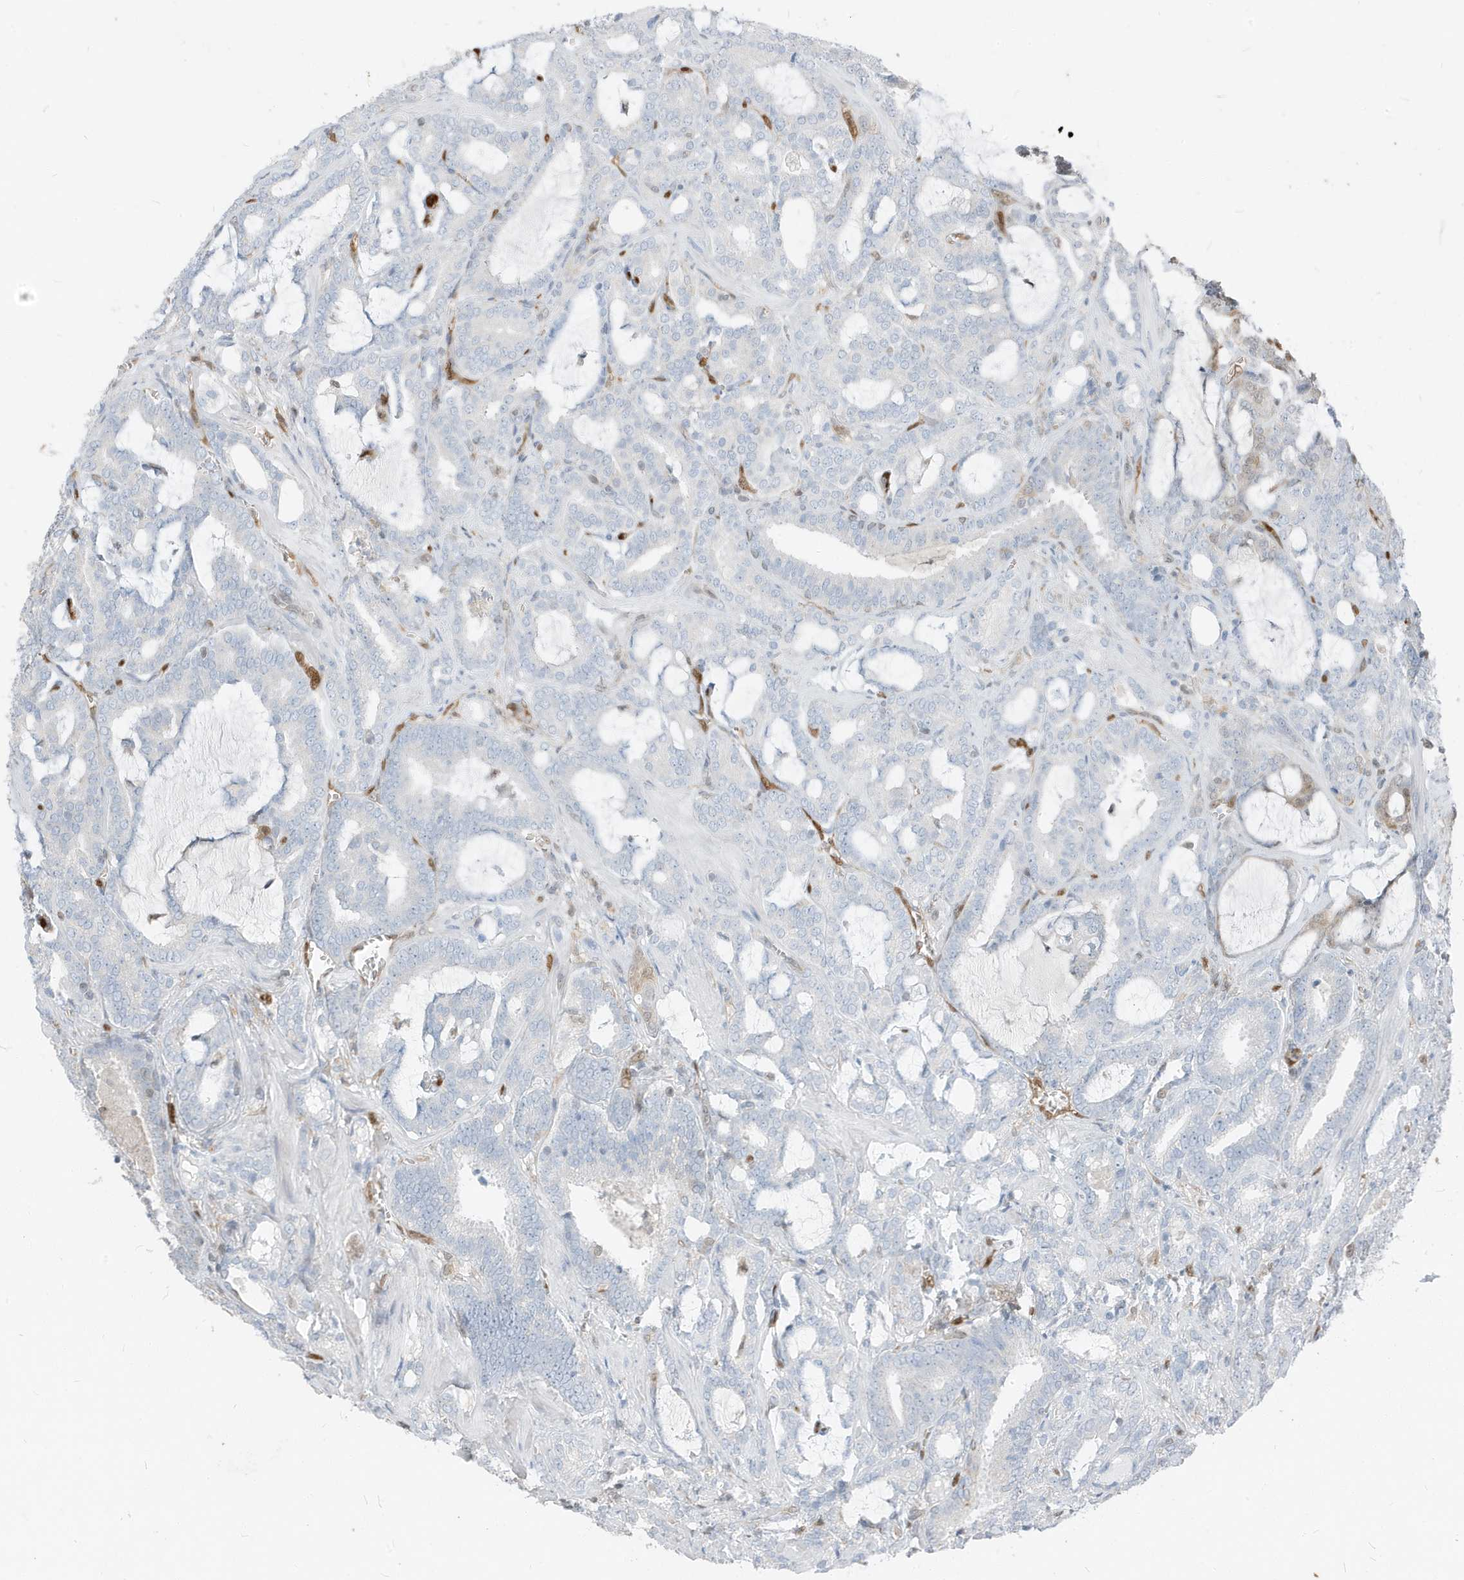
{"staining": {"intensity": "negative", "quantity": "none", "location": "none"}, "tissue": "prostate cancer", "cell_type": "Tumor cells", "image_type": "cancer", "snomed": [{"axis": "morphology", "description": "Adenocarcinoma, High grade"}, {"axis": "topography", "description": "Prostate and seminal vesicle, NOS"}], "caption": "Immunohistochemistry (IHC) of prostate cancer demonstrates no positivity in tumor cells.", "gene": "NCOA7", "patient": {"sex": "male", "age": 67}}